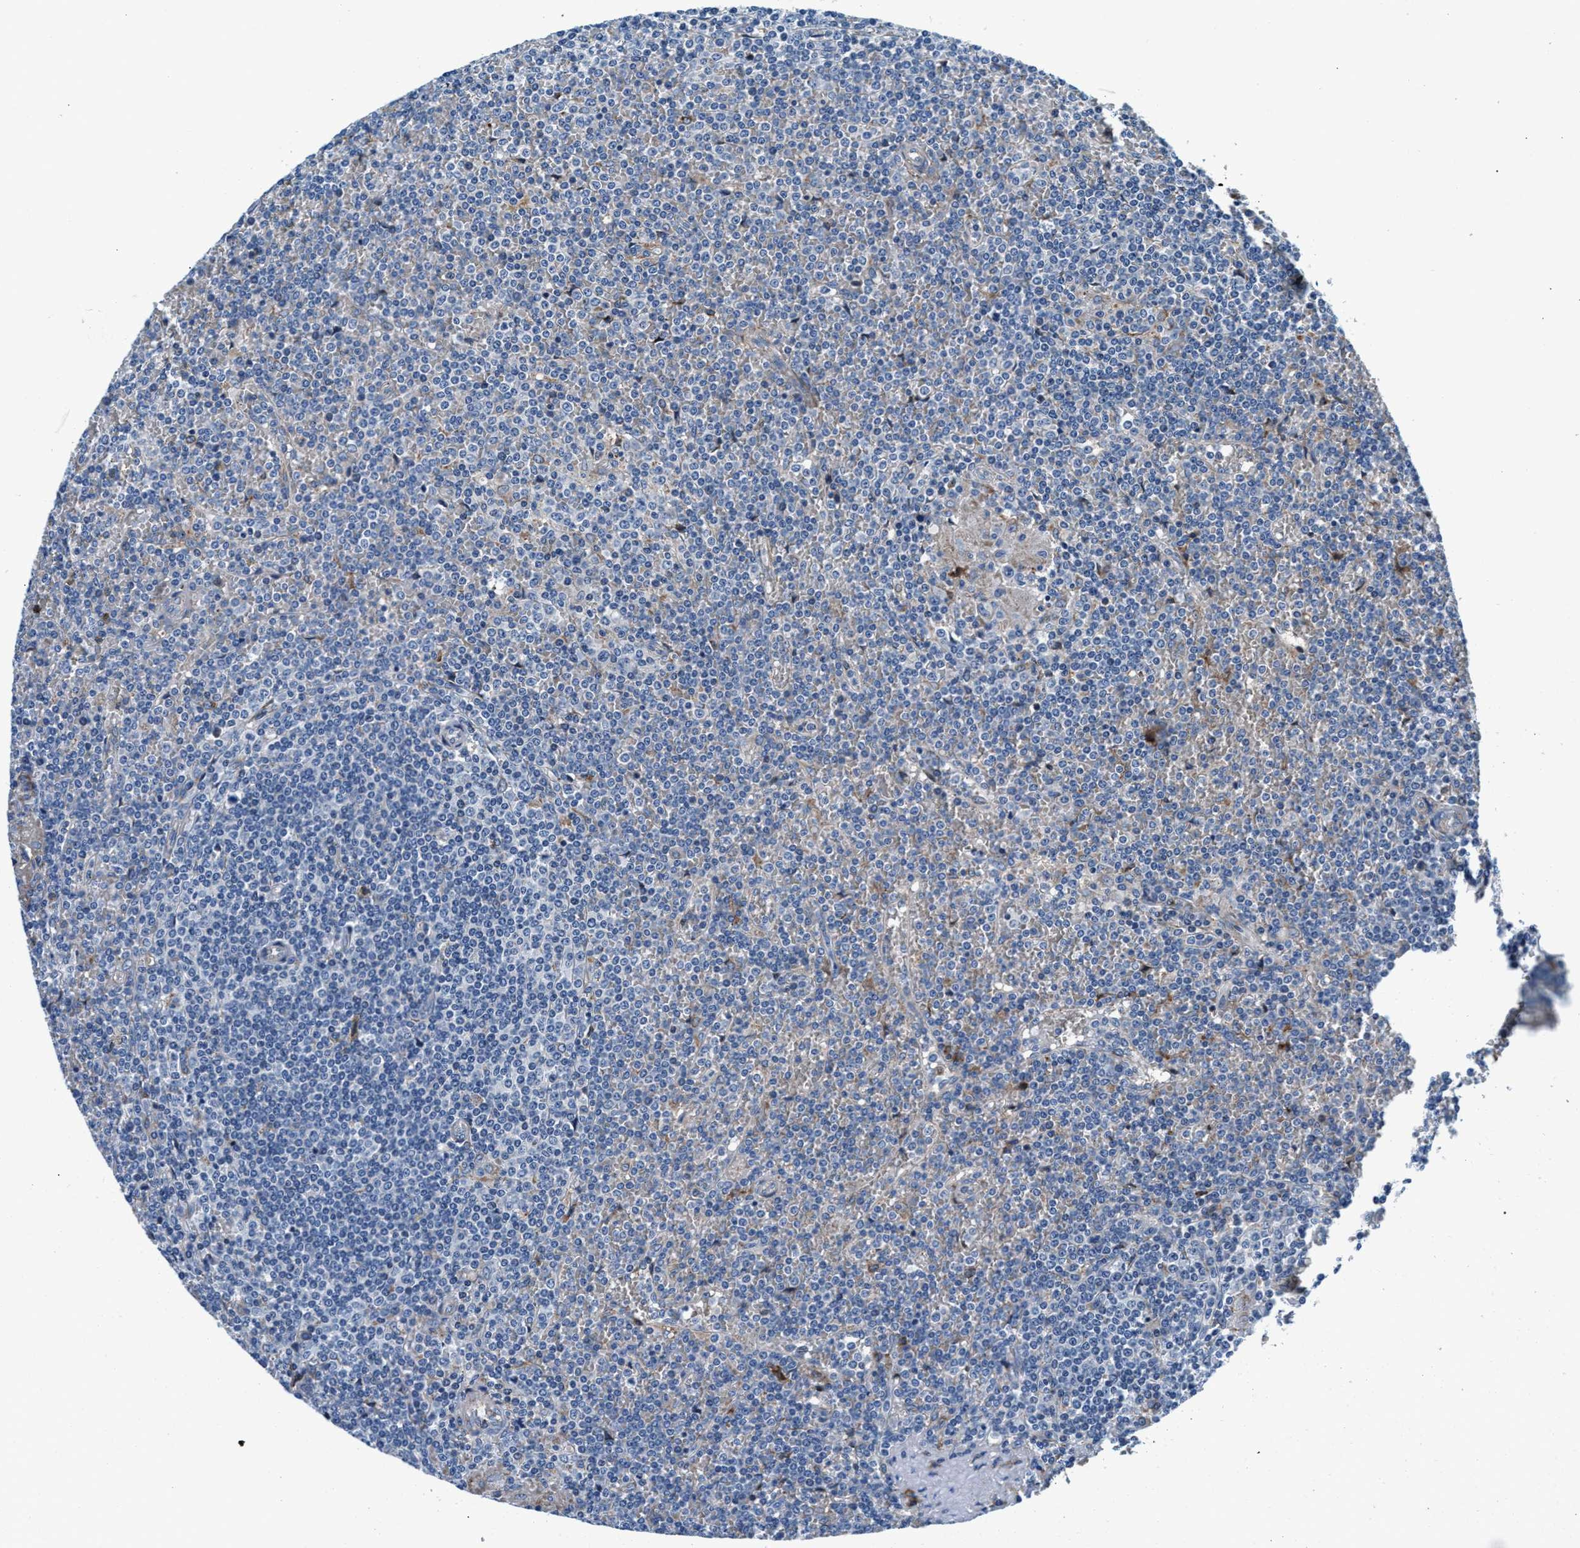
{"staining": {"intensity": "negative", "quantity": "none", "location": "none"}, "tissue": "lymphoma", "cell_type": "Tumor cells", "image_type": "cancer", "snomed": [{"axis": "morphology", "description": "Malignant lymphoma, non-Hodgkin's type, Low grade"}, {"axis": "topography", "description": "Spleen"}], "caption": "Immunohistochemical staining of human low-grade malignant lymphoma, non-Hodgkin's type exhibits no significant staining in tumor cells.", "gene": "SLFN11", "patient": {"sex": "female", "age": 19}}